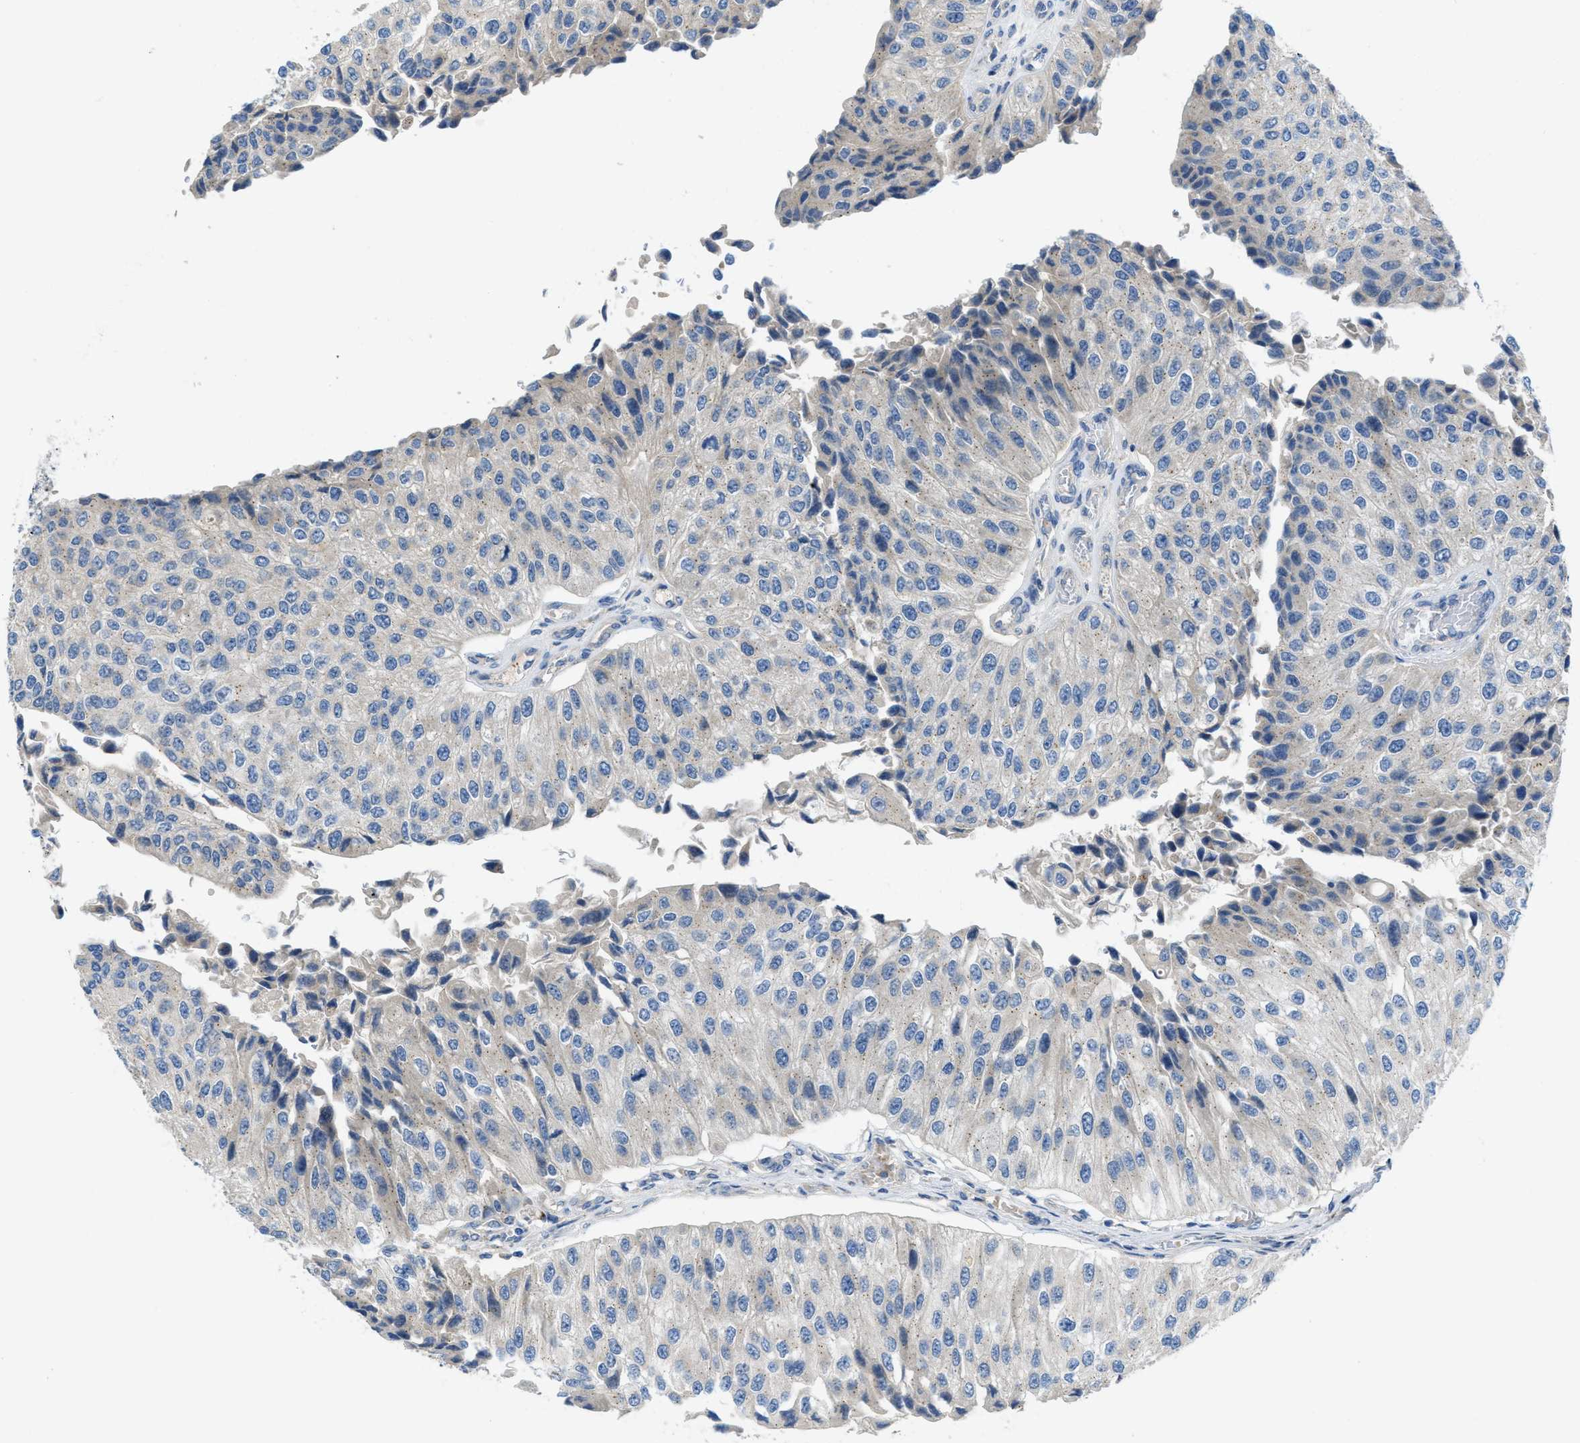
{"staining": {"intensity": "negative", "quantity": "none", "location": "none"}, "tissue": "urothelial cancer", "cell_type": "Tumor cells", "image_type": "cancer", "snomed": [{"axis": "morphology", "description": "Urothelial carcinoma, High grade"}, {"axis": "topography", "description": "Kidney"}, {"axis": "topography", "description": "Urinary bladder"}], "caption": "DAB immunohistochemical staining of urothelial carcinoma (high-grade) demonstrates no significant expression in tumor cells.", "gene": "RIPK2", "patient": {"sex": "male", "age": 77}}